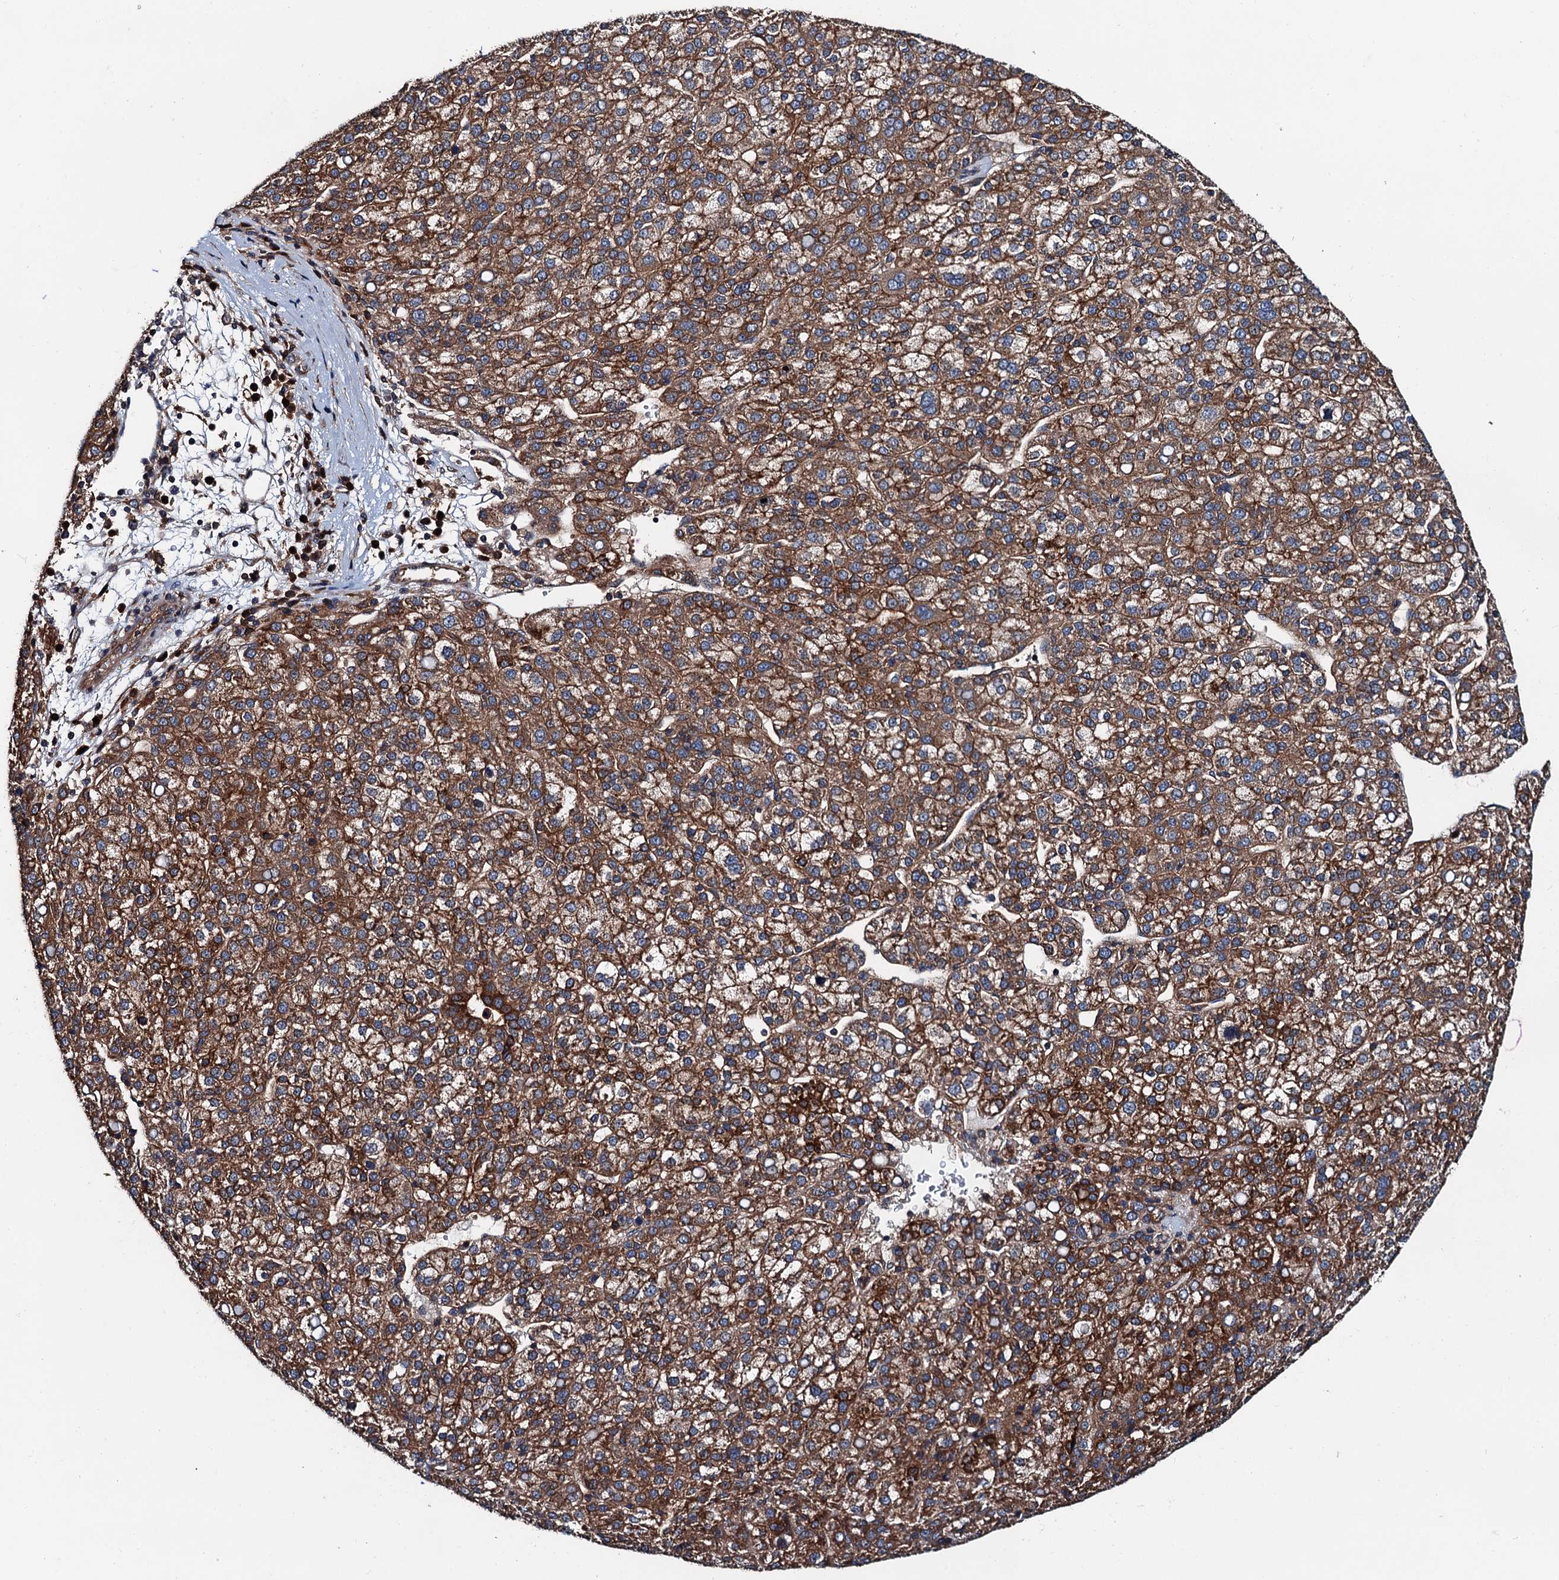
{"staining": {"intensity": "strong", "quantity": ">75%", "location": "cytoplasmic/membranous"}, "tissue": "liver cancer", "cell_type": "Tumor cells", "image_type": "cancer", "snomed": [{"axis": "morphology", "description": "Carcinoma, Hepatocellular, NOS"}, {"axis": "topography", "description": "Liver"}], "caption": "A photomicrograph of liver hepatocellular carcinoma stained for a protein displays strong cytoplasmic/membranous brown staining in tumor cells. (brown staining indicates protein expression, while blue staining denotes nuclei).", "gene": "COG3", "patient": {"sex": "female", "age": 58}}